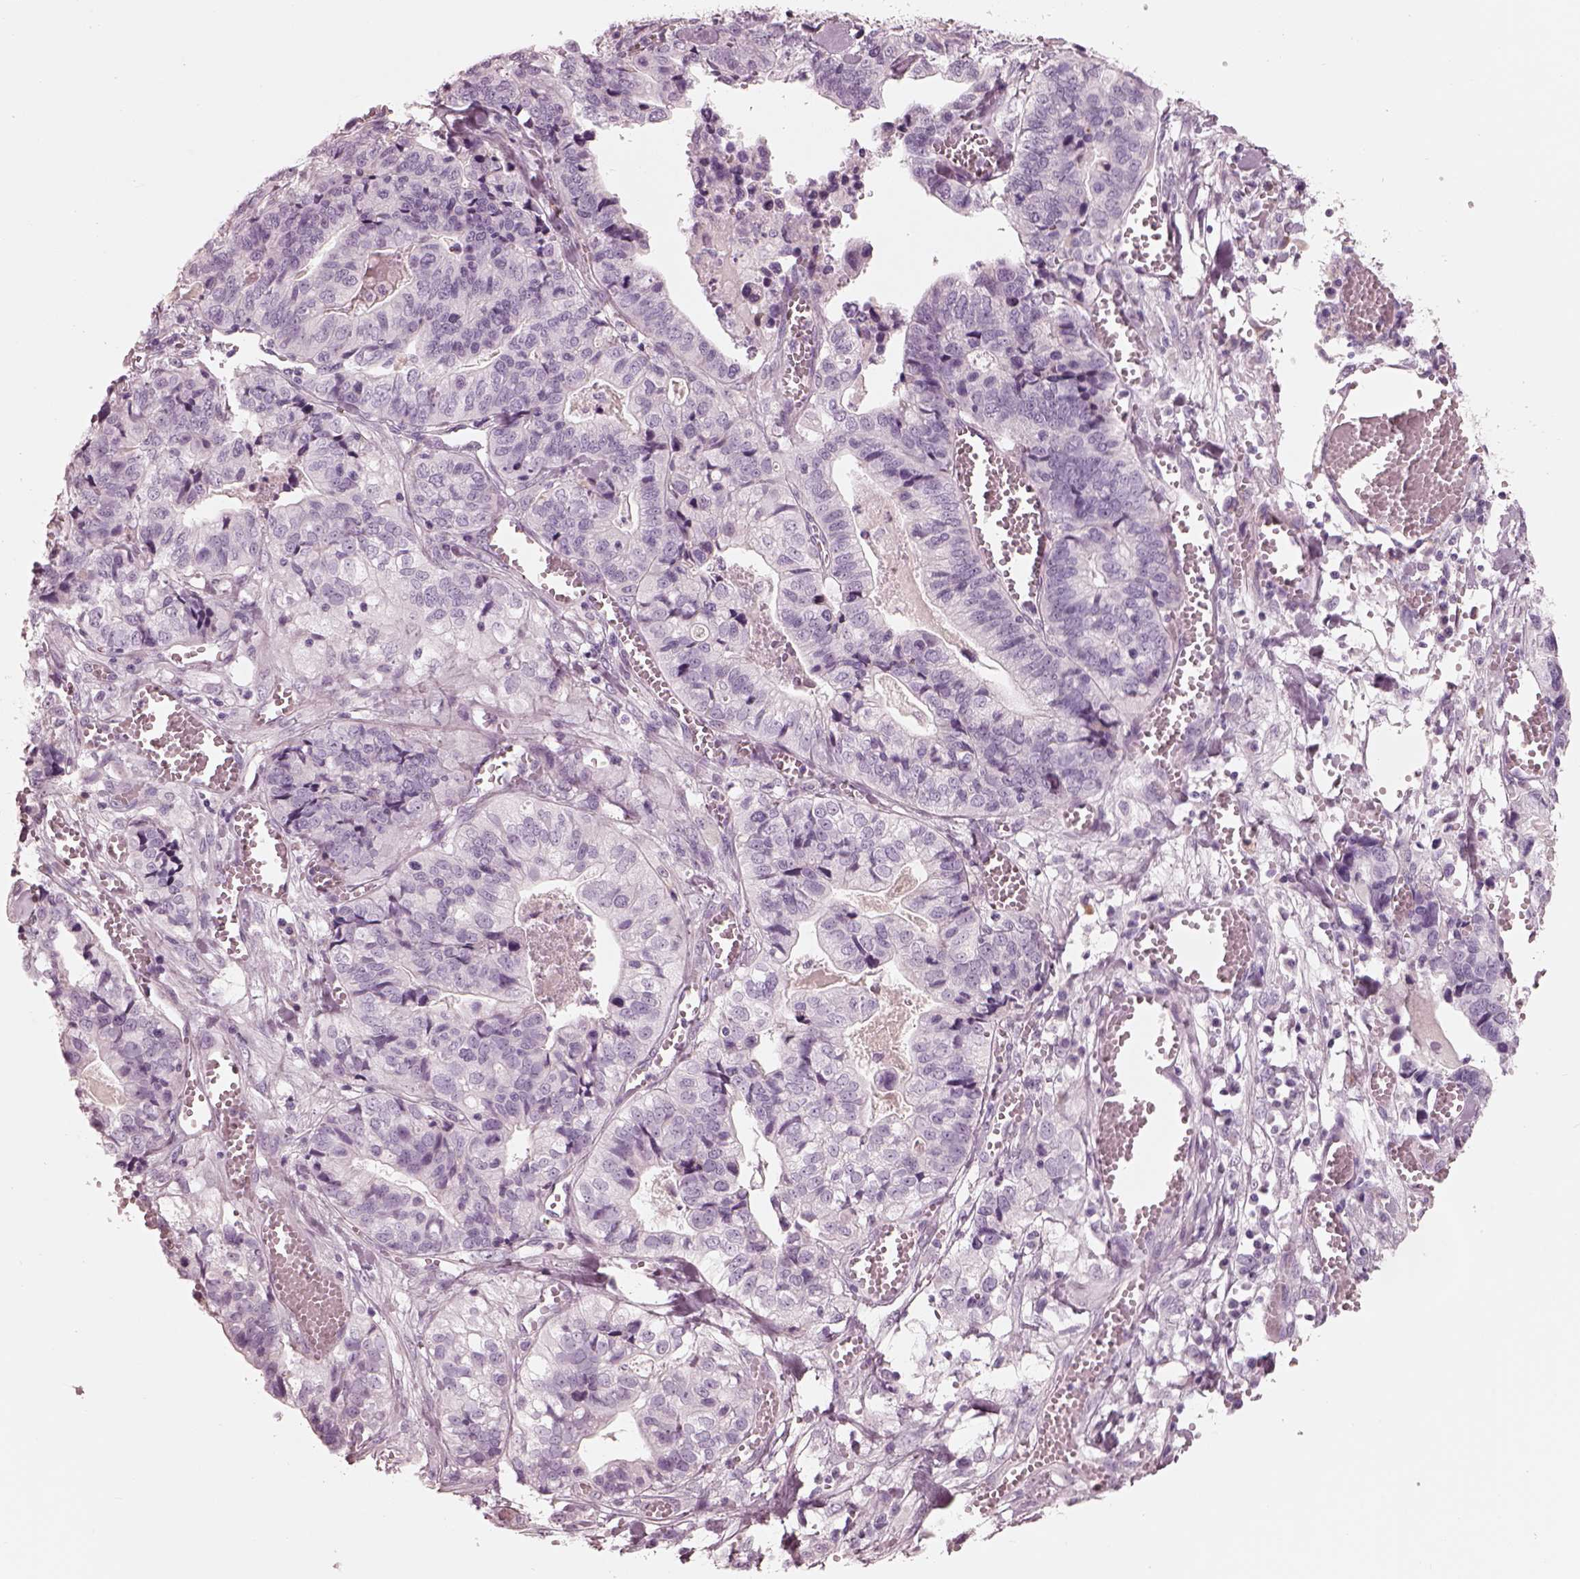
{"staining": {"intensity": "negative", "quantity": "none", "location": "none"}, "tissue": "stomach cancer", "cell_type": "Tumor cells", "image_type": "cancer", "snomed": [{"axis": "morphology", "description": "Adenocarcinoma, NOS"}, {"axis": "topography", "description": "Stomach, upper"}], "caption": "Protein analysis of stomach cancer (adenocarcinoma) exhibits no significant expression in tumor cells.", "gene": "CADM2", "patient": {"sex": "female", "age": 67}}